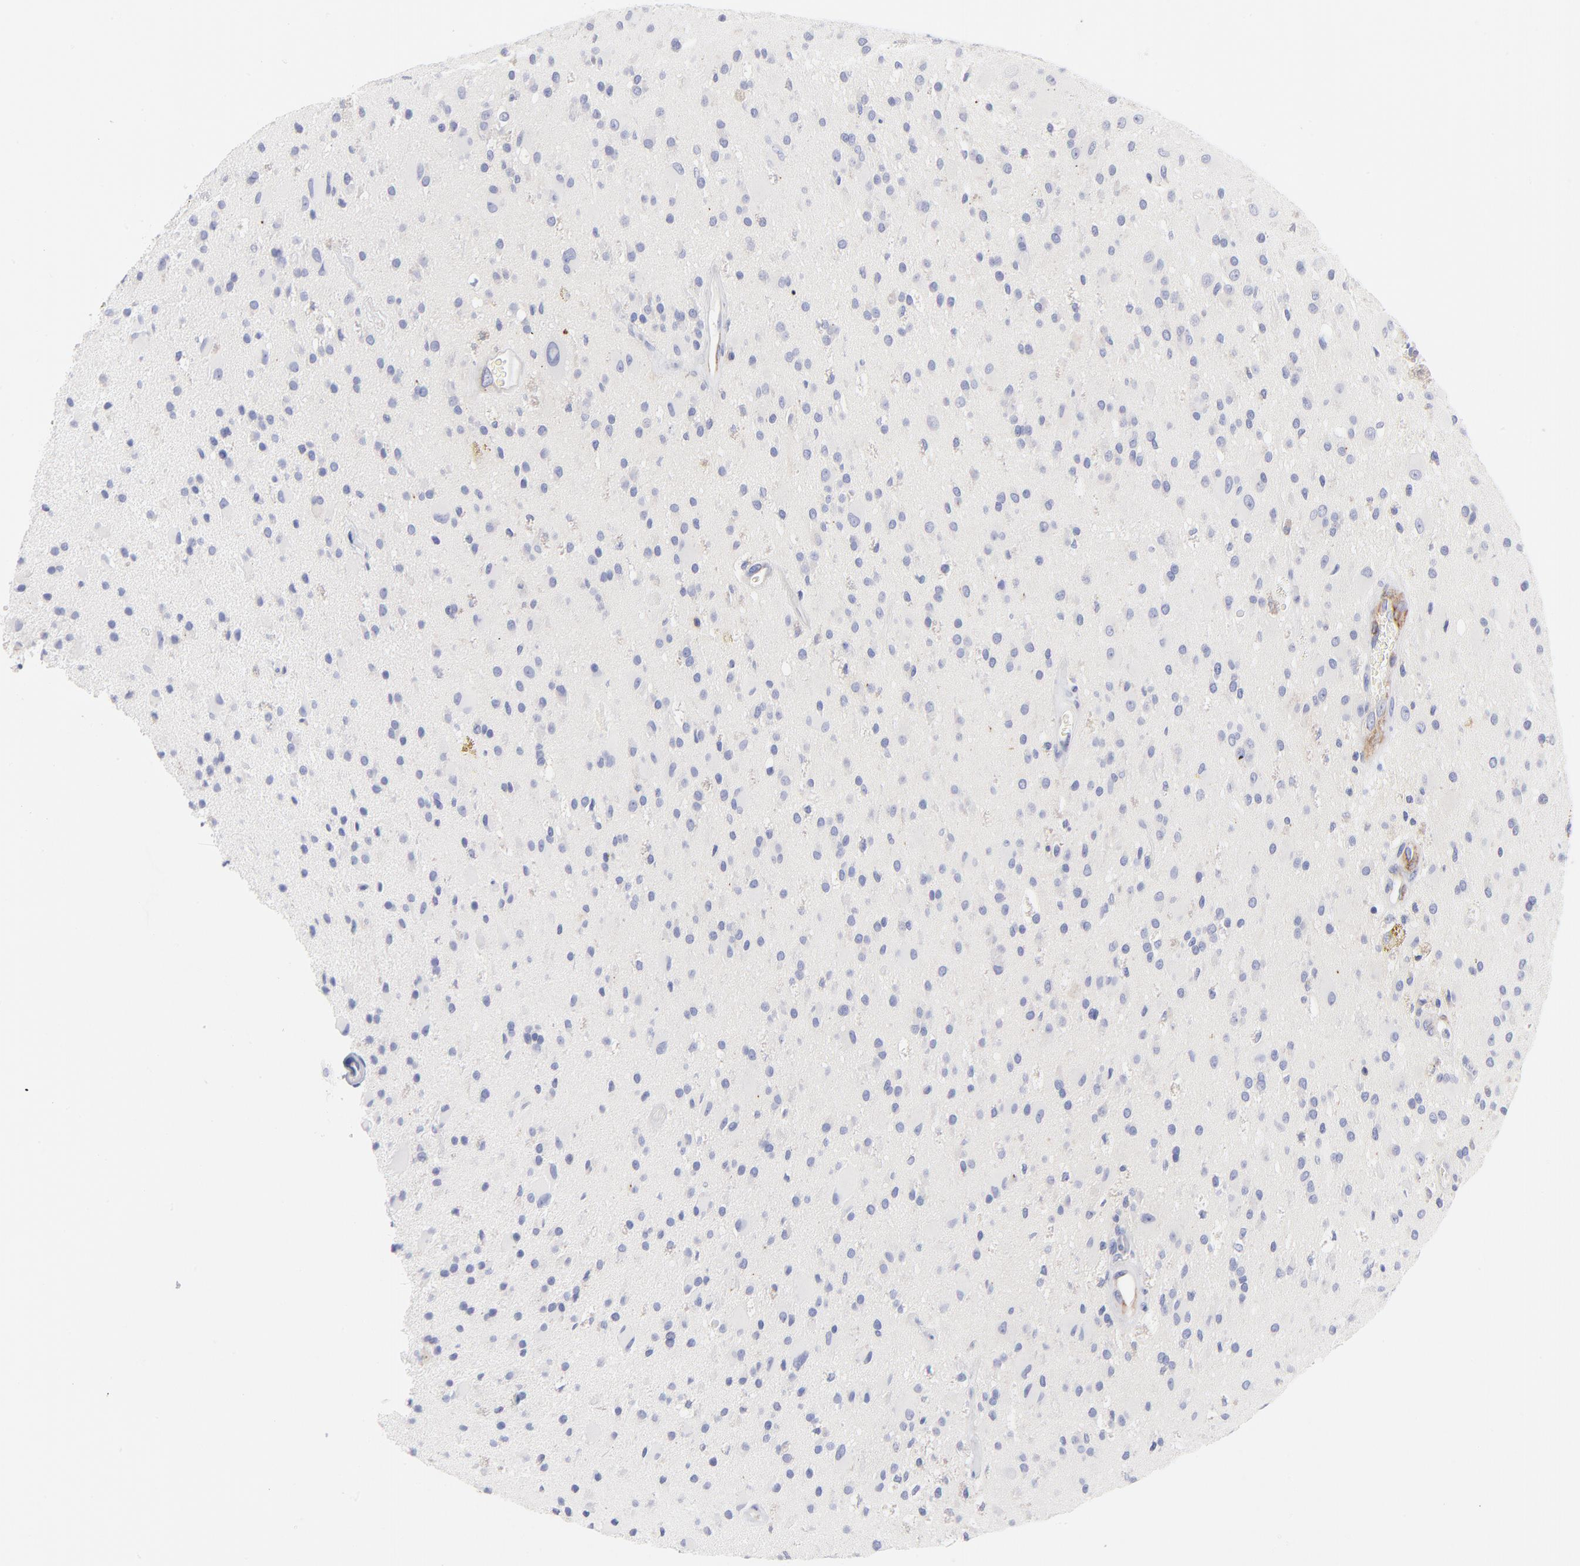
{"staining": {"intensity": "negative", "quantity": "none", "location": "none"}, "tissue": "glioma", "cell_type": "Tumor cells", "image_type": "cancer", "snomed": [{"axis": "morphology", "description": "Glioma, malignant, Low grade"}, {"axis": "topography", "description": "Brain"}], "caption": "IHC of malignant glioma (low-grade) shows no positivity in tumor cells. (DAB (3,3'-diaminobenzidine) immunohistochemistry with hematoxylin counter stain).", "gene": "ACTA2", "patient": {"sex": "male", "age": 58}}